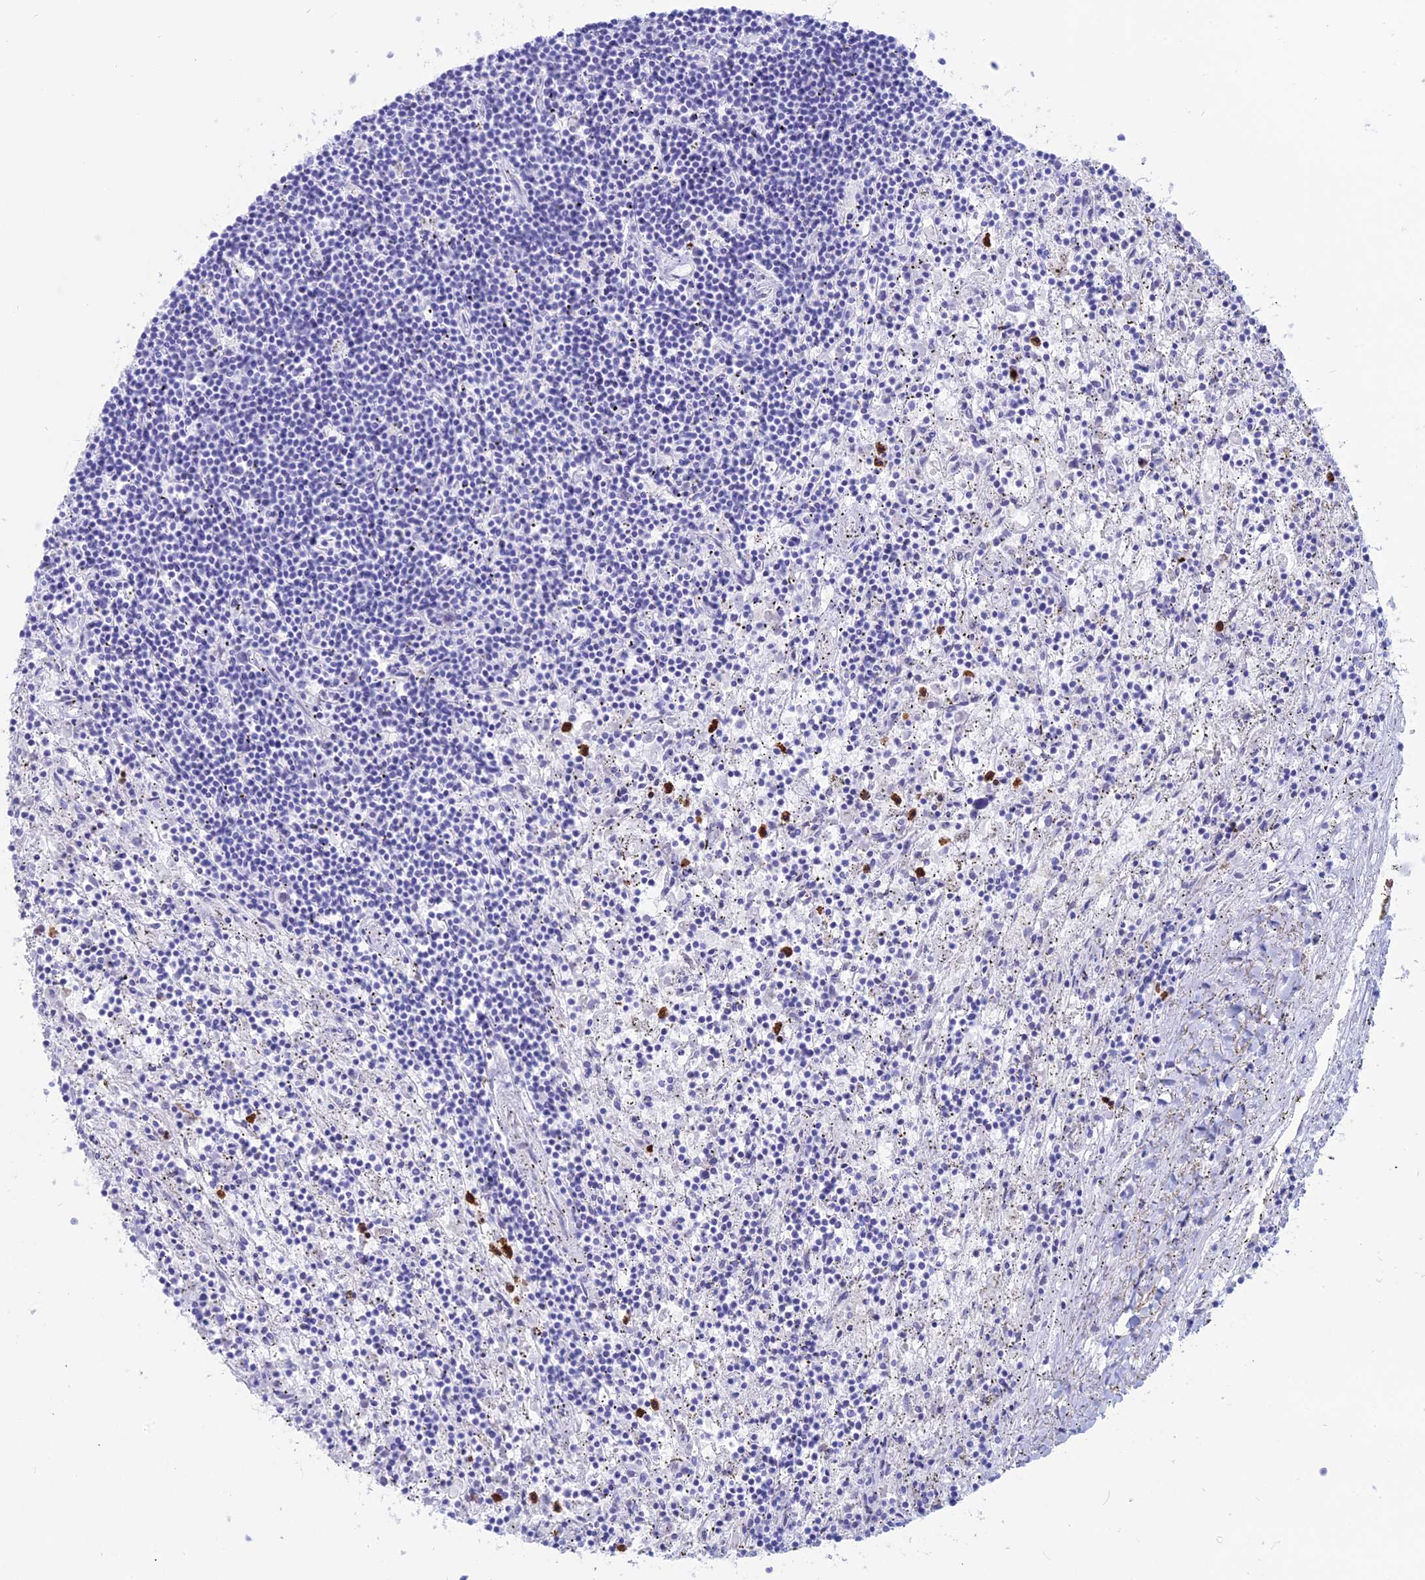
{"staining": {"intensity": "negative", "quantity": "none", "location": "none"}, "tissue": "lymphoma", "cell_type": "Tumor cells", "image_type": "cancer", "snomed": [{"axis": "morphology", "description": "Malignant lymphoma, non-Hodgkin's type, Low grade"}, {"axis": "topography", "description": "Spleen"}], "caption": "The photomicrograph displays no staining of tumor cells in malignant lymphoma, non-Hodgkin's type (low-grade).", "gene": "OR2AE1", "patient": {"sex": "male", "age": 76}}